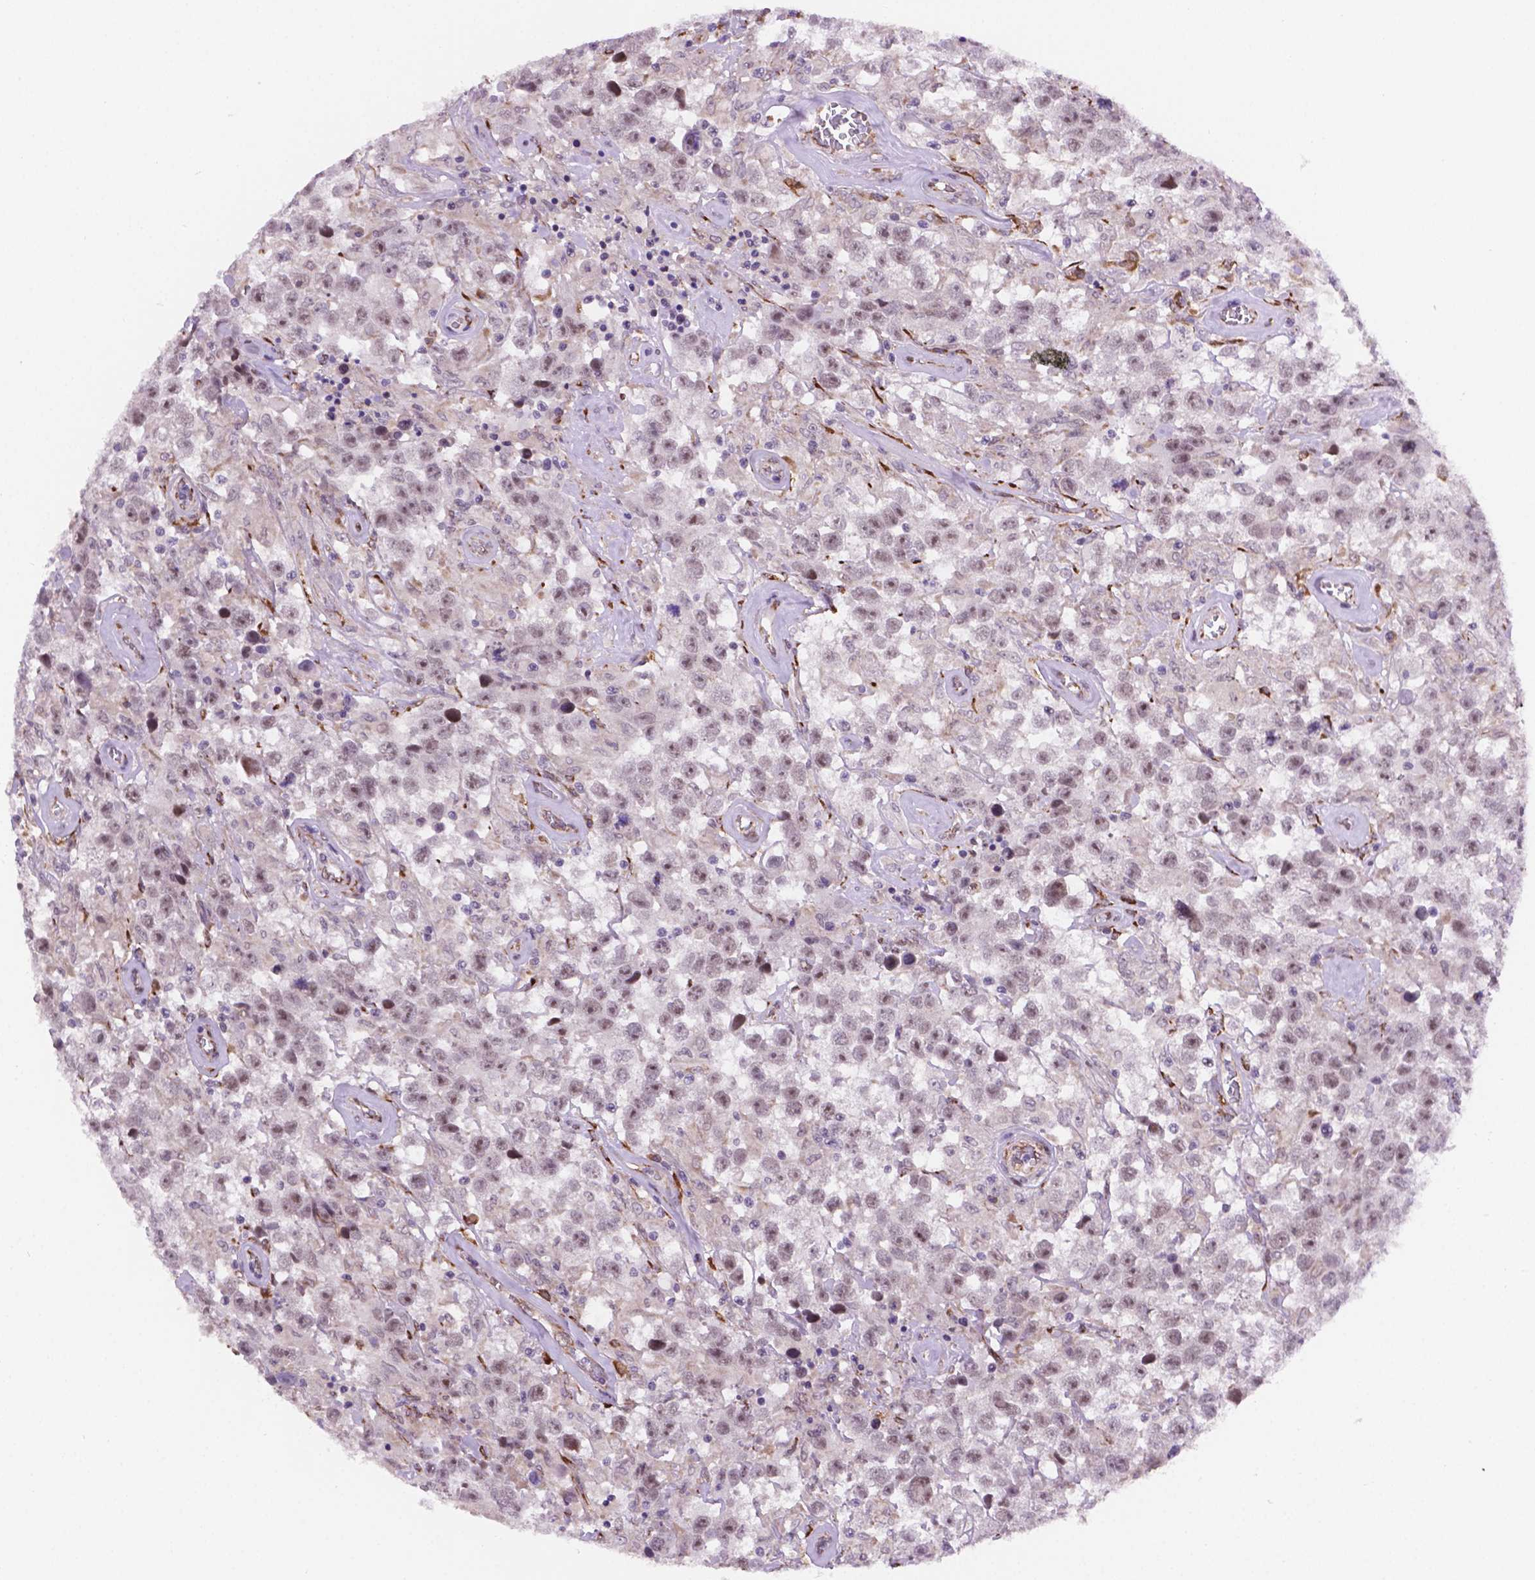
{"staining": {"intensity": "weak", "quantity": "<25%", "location": "nuclear"}, "tissue": "testis cancer", "cell_type": "Tumor cells", "image_type": "cancer", "snomed": [{"axis": "morphology", "description": "Seminoma, NOS"}, {"axis": "topography", "description": "Testis"}], "caption": "Immunohistochemical staining of human seminoma (testis) reveals no significant expression in tumor cells.", "gene": "FNIP1", "patient": {"sex": "male", "age": 43}}